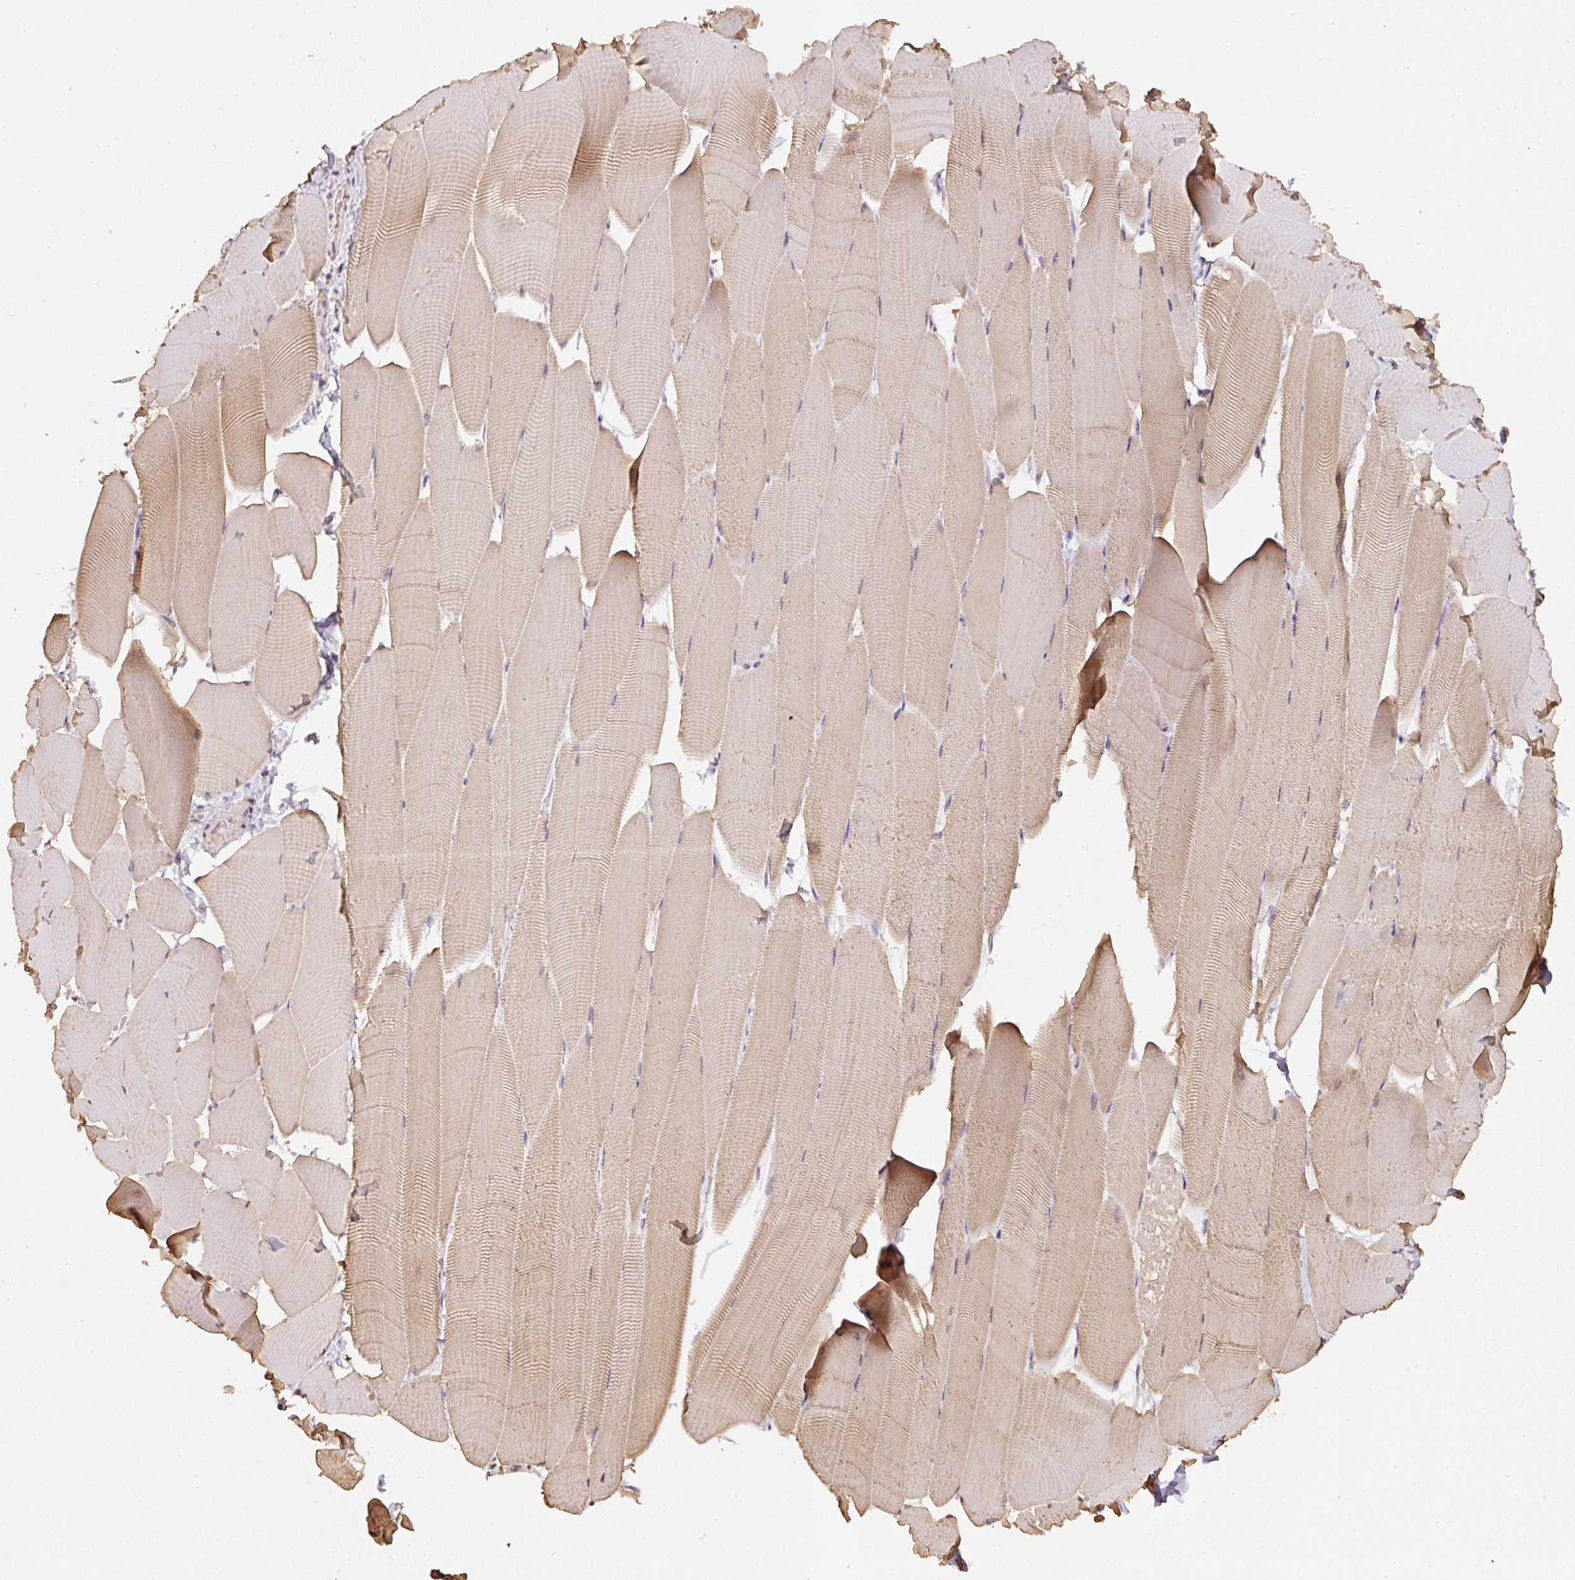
{"staining": {"intensity": "moderate", "quantity": "25%-75%", "location": "cytoplasmic/membranous,nuclear"}, "tissue": "skeletal muscle", "cell_type": "Myocytes", "image_type": "normal", "snomed": [{"axis": "morphology", "description": "Normal tissue, NOS"}, {"axis": "topography", "description": "Skeletal muscle"}], "caption": "Immunohistochemical staining of benign skeletal muscle displays 25%-75% levels of moderate cytoplasmic/membranous,nuclear protein staining in approximately 25%-75% of myocytes. The protein of interest is stained brown, and the nuclei are stained in blue (DAB (3,3'-diaminobenzidine) IHC with brightfield microscopy, high magnification).", "gene": "TMEM170B", "patient": {"sex": "male", "age": 25}}